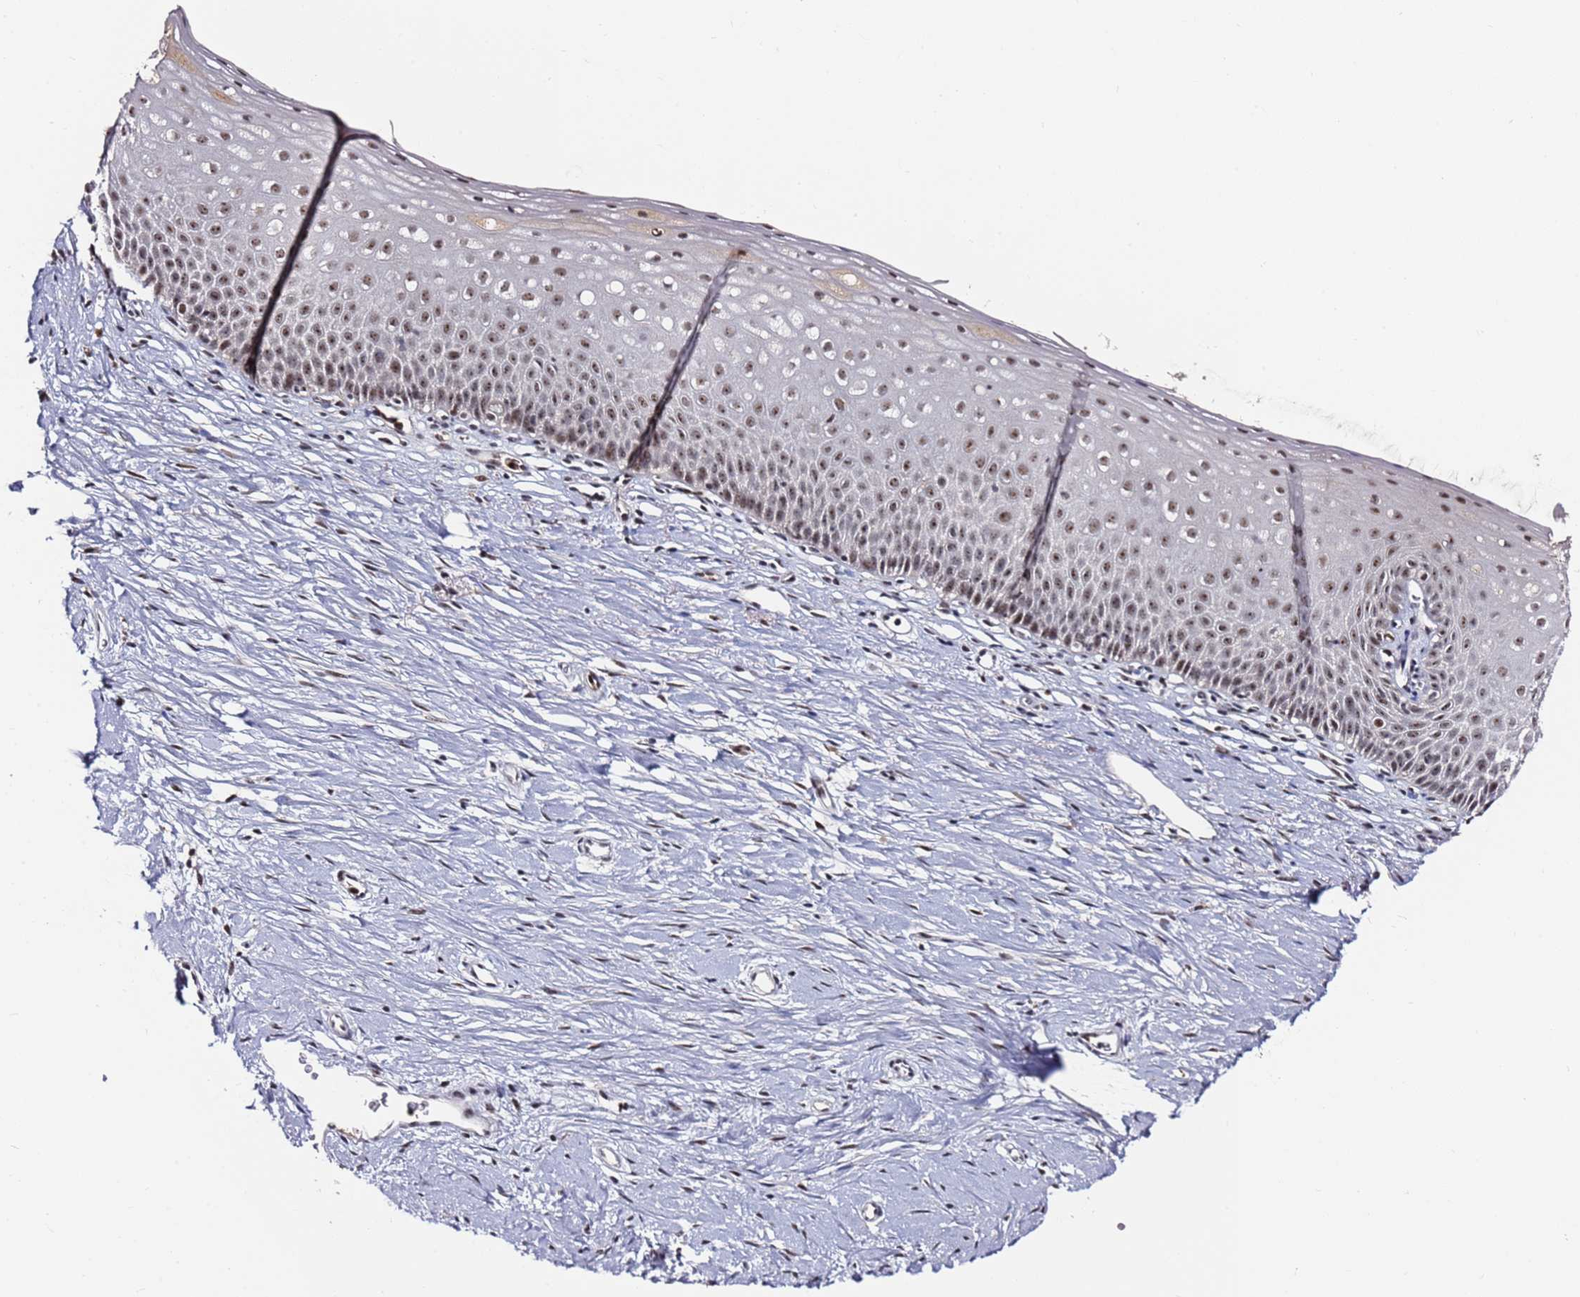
{"staining": {"intensity": "moderate", "quantity": ">75%", "location": "nuclear"}, "tissue": "cervix", "cell_type": "Glandular cells", "image_type": "normal", "snomed": [{"axis": "morphology", "description": "Normal tissue, NOS"}, {"axis": "topography", "description": "Cervix"}], "caption": "Immunohistochemistry of normal cervix demonstrates medium levels of moderate nuclear expression in about >75% of glandular cells. (DAB (3,3'-diaminobenzidine) IHC, brown staining for protein, blue staining for nuclei).", "gene": "FCF1", "patient": {"sex": "female", "age": 57}}